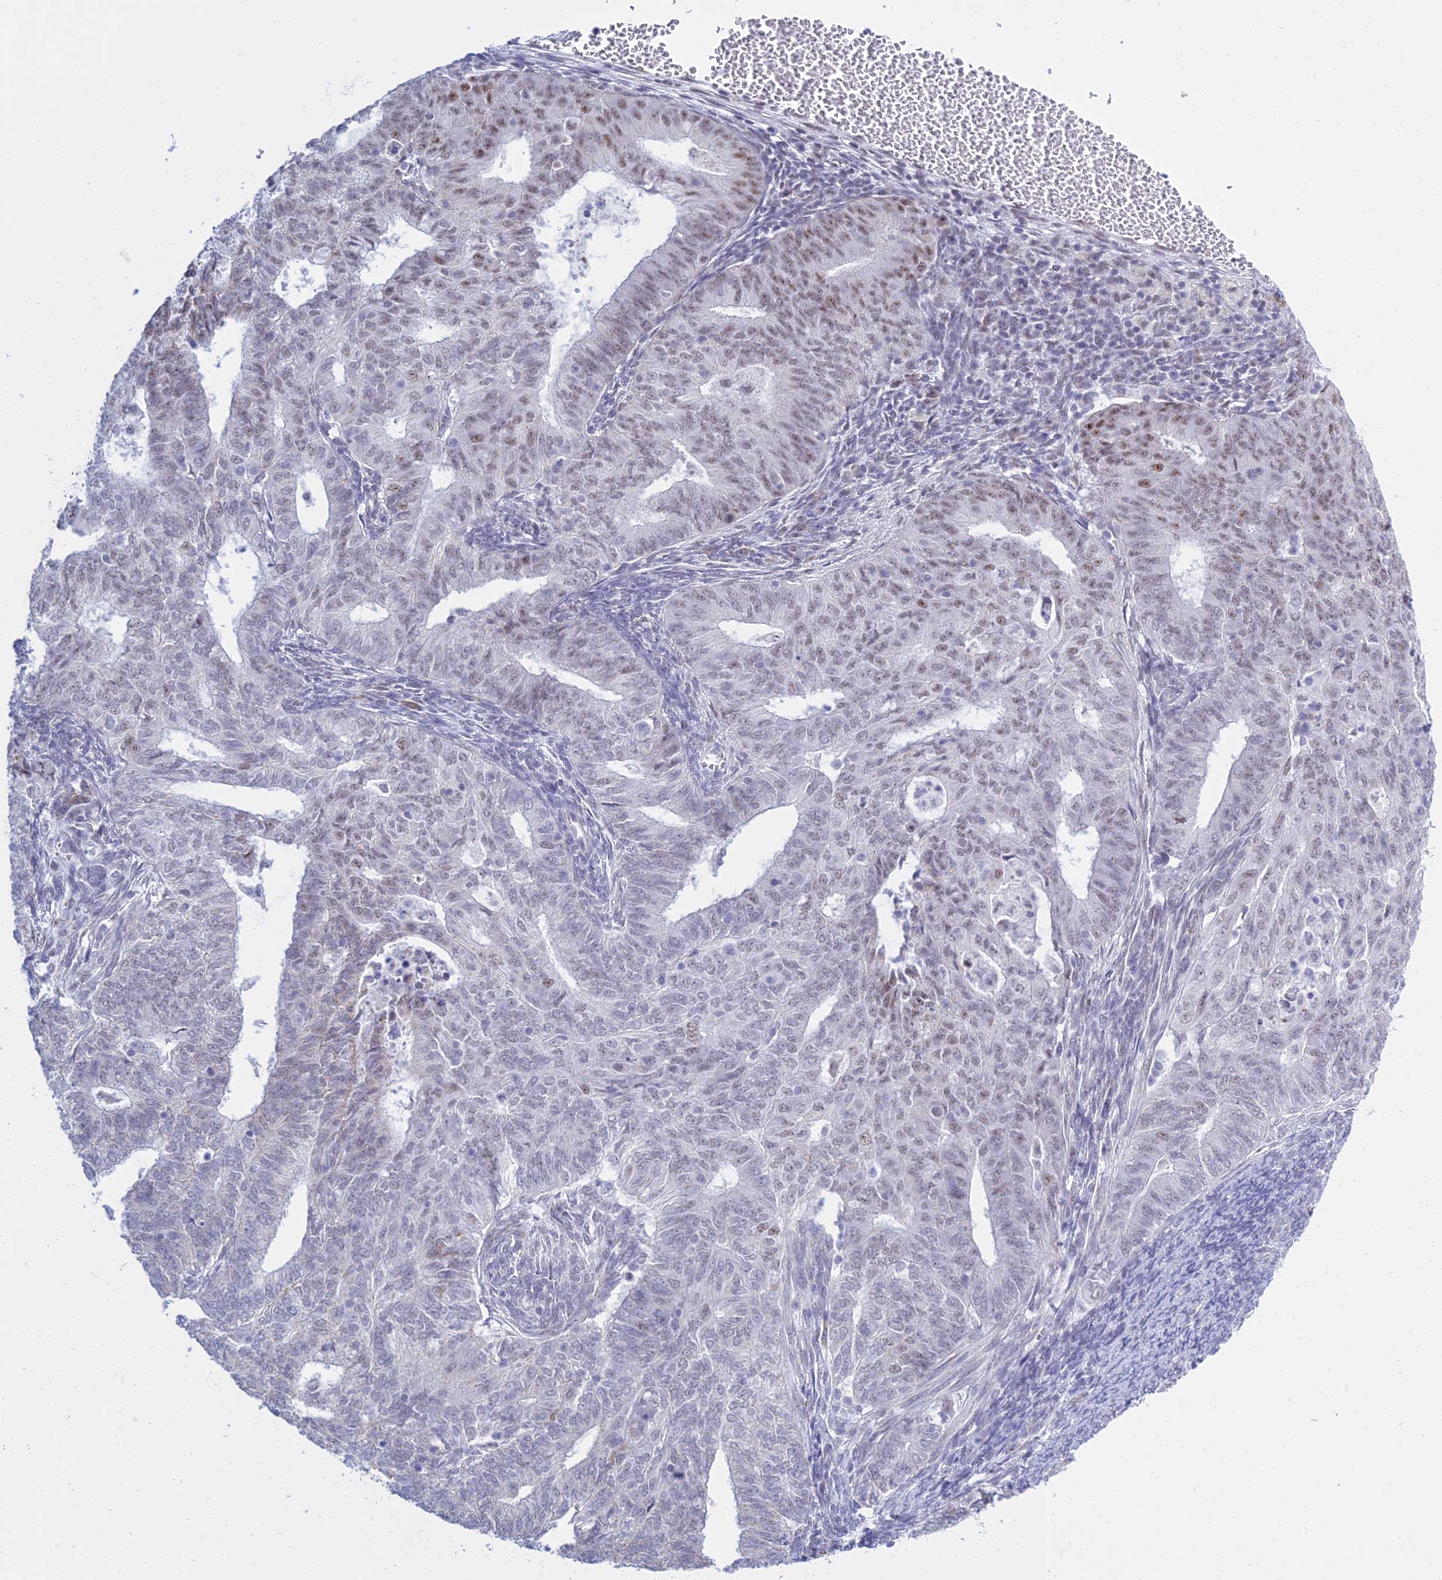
{"staining": {"intensity": "moderate", "quantity": "<25%", "location": "nuclear"}, "tissue": "endometrial cancer", "cell_type": "Tumor cells", "image_type": "cancer", "snomed": [{"axis": "morphology", "description": "Adenocarcinoma, NOS"}, {"axis": "topography", "description": "Endometrium"}], "caption": "This image reveals immunohistochemistry staining of human adenocarcinoma (endometrial), with low moderate nuclear positivity in about <25% of tumor cells.", "gene": "KLF14", "patient": {"sex": "female", "age": 62}}